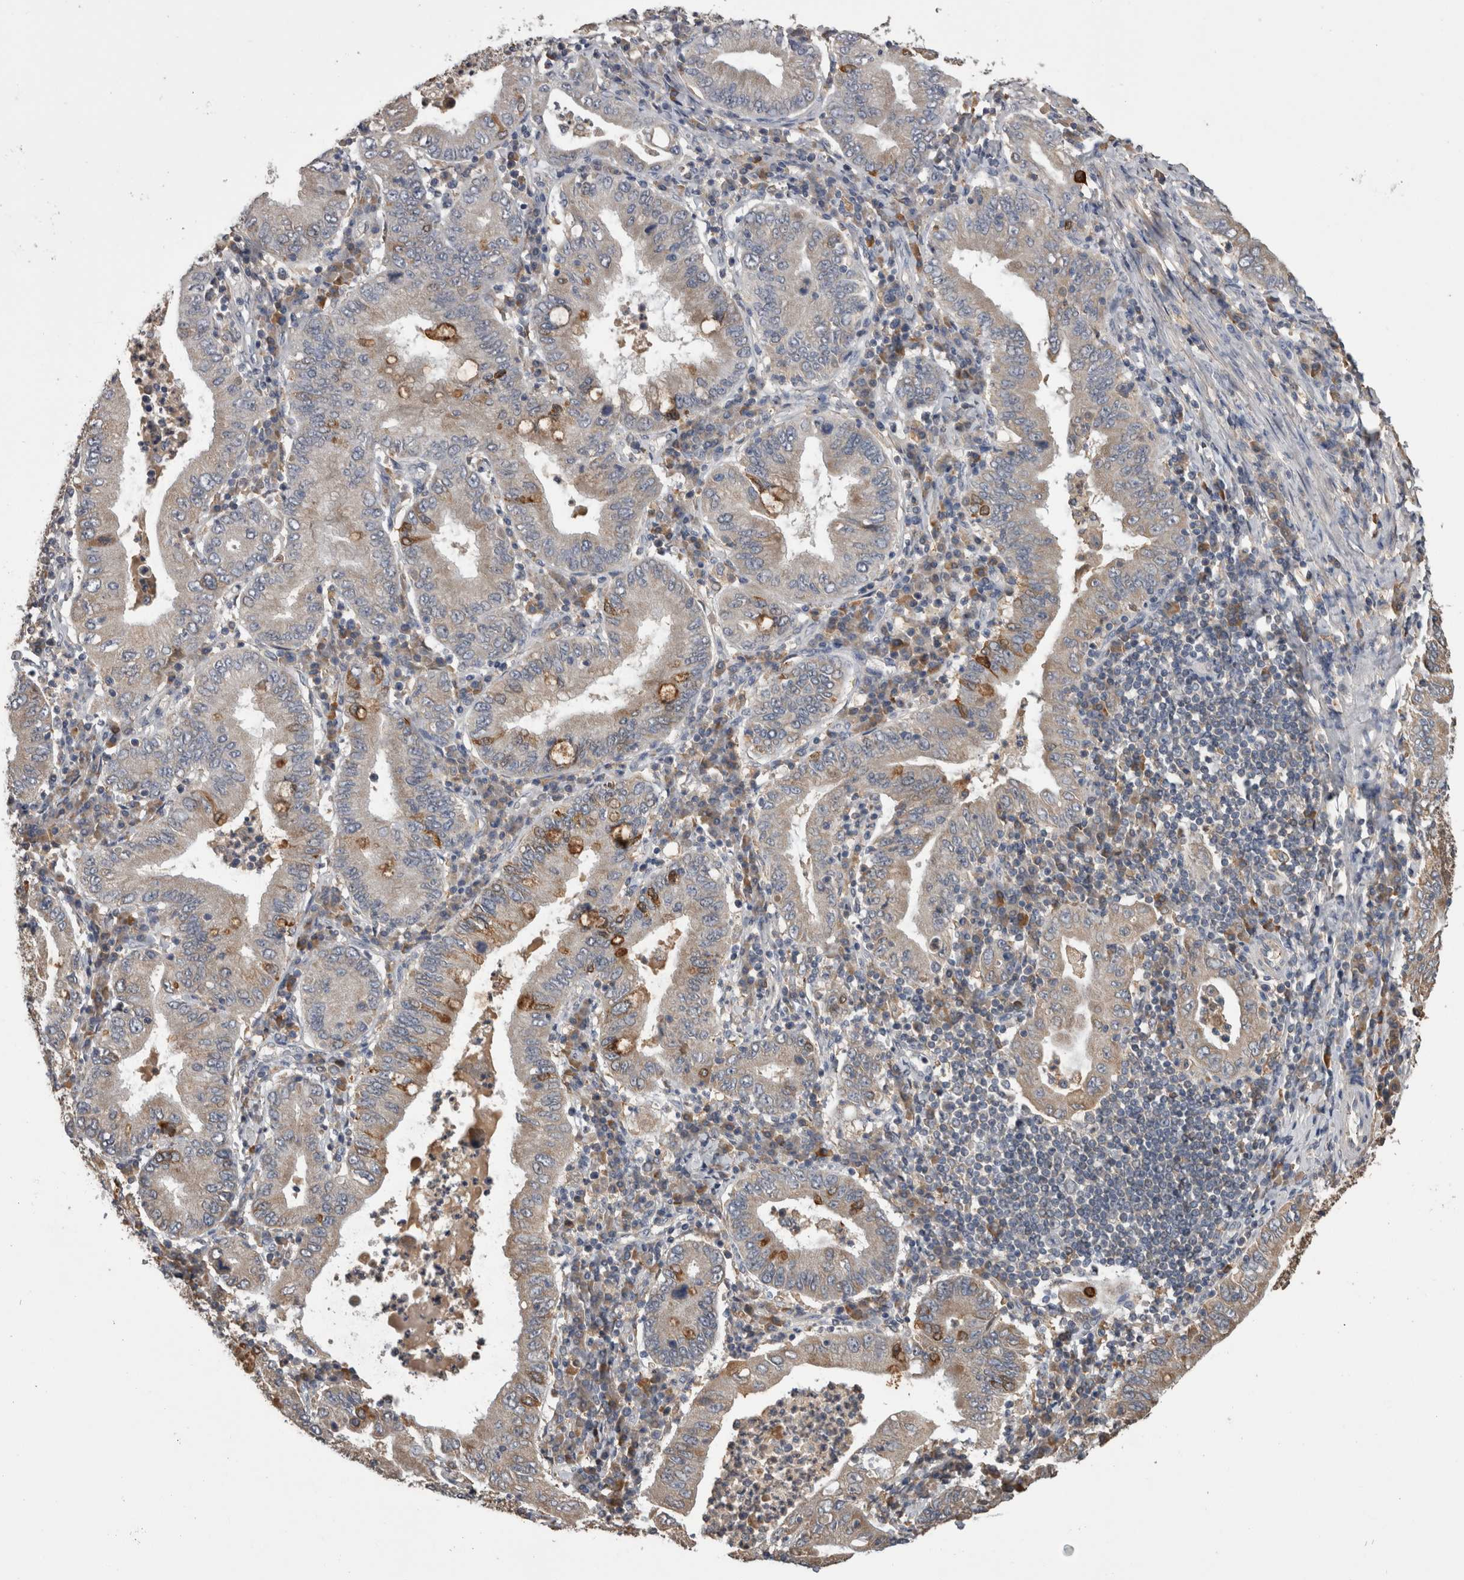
{"staining": {"intensity": "moderate", "quantity": "<25%", "location": "cytoplasmic/membranous"}, "tissue": "stomach cancer", "cell_type": "Tumor cells", "image_type": "cancer", "snomed": [{"axis": "morphology", "description": "Normal tissue, NOS"}, {"axis": "morphology", "description": "Adenocarcinoma, NOS"}, {"axis": "topography", "description": "Esophagus"}, {"axis": "topography", "description": "Stomach, upper"}, {"axis": "topography", "description": "Peripheral nerve tissue"}], "caption": "Tumor cells show moderate cytoplasmic/membranous expression in about <25% of cells in stomach cancer. Nuclei are stained in blue.", "gene": "ANXA13", "patient": {"sex": "male", "age": 62}}